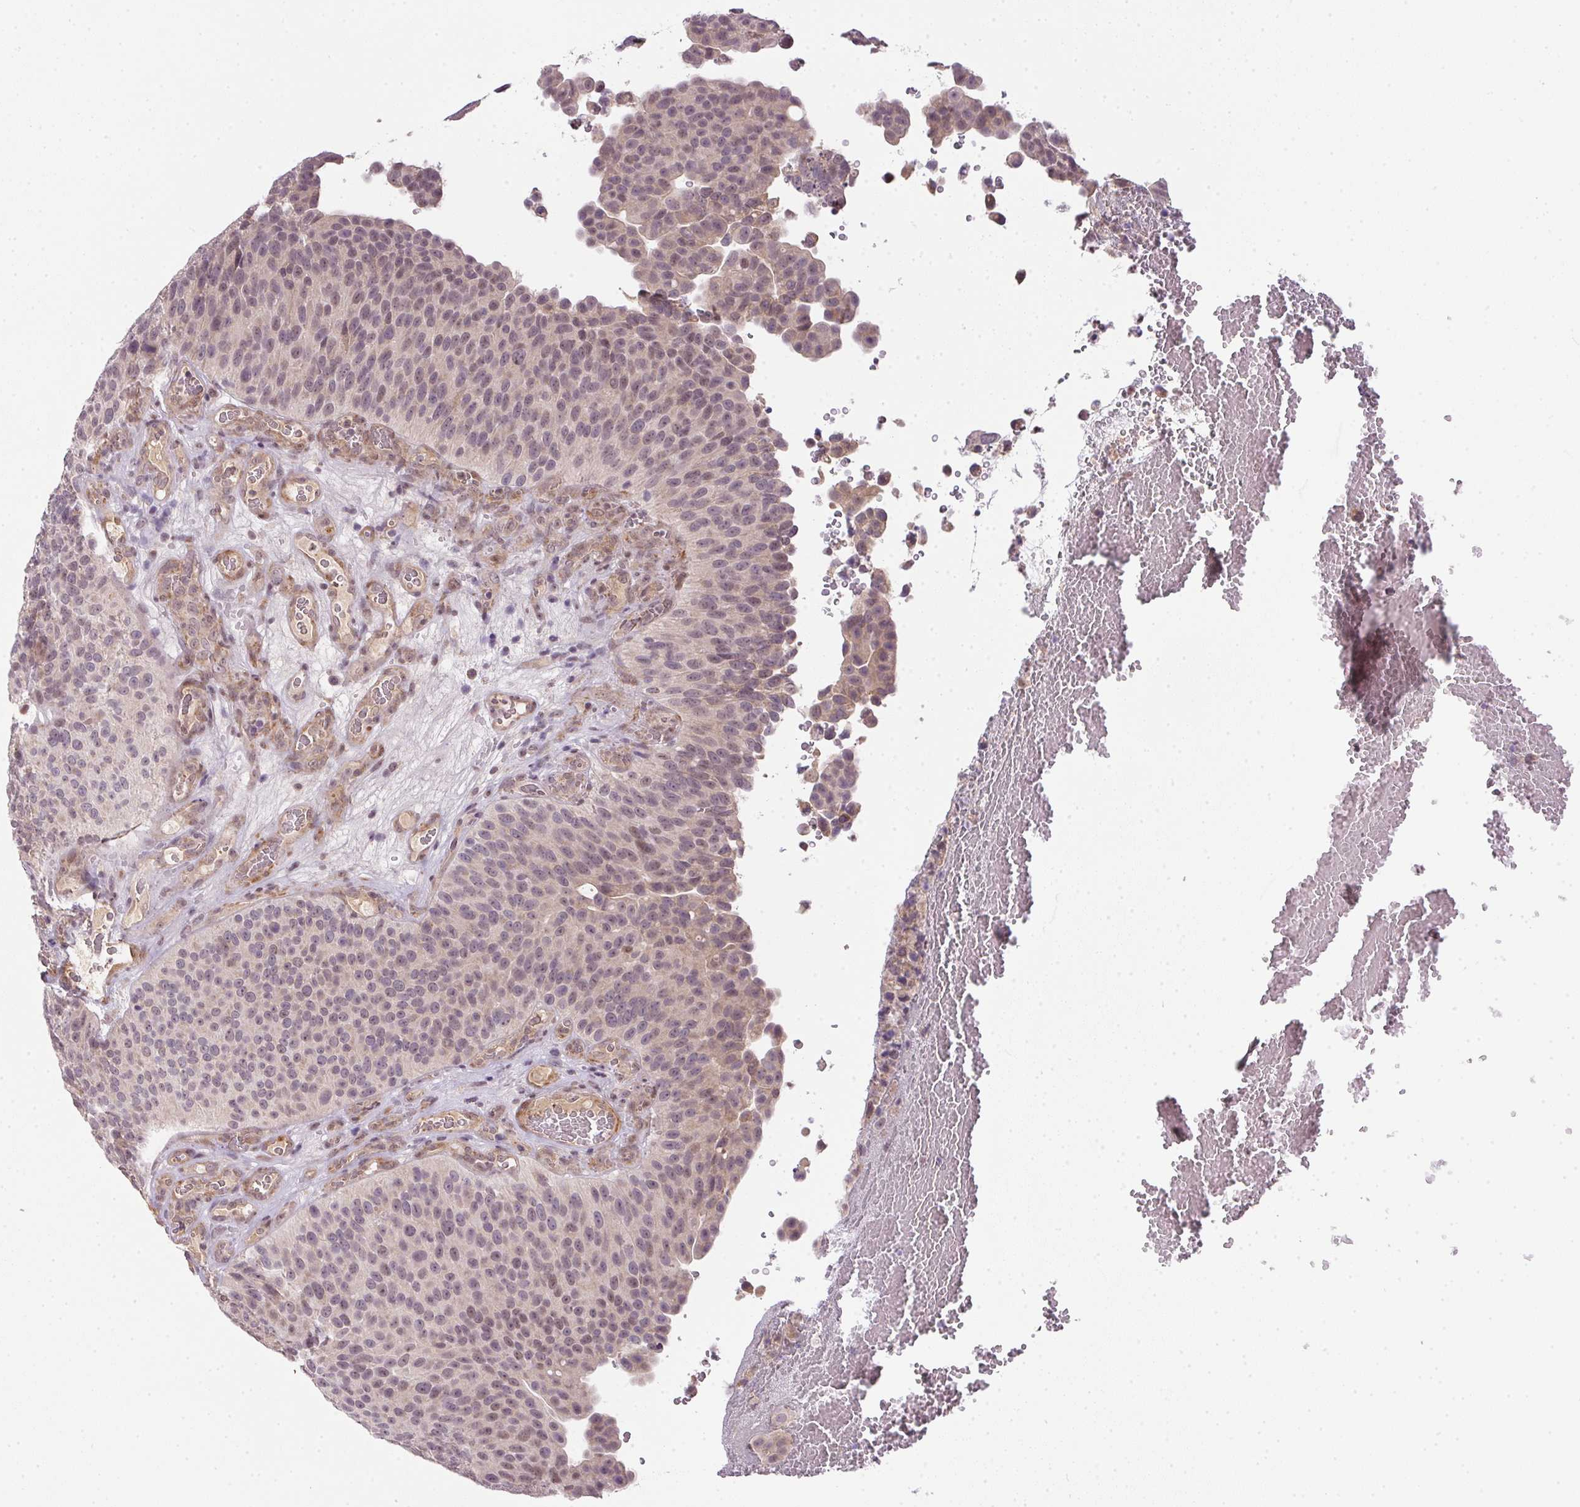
{"staining": {"intensity": "weak", "quantity": "25%-75%", "location": "nuclear"}, "tissue": "urothelial cancer", "cell_type": "Tumor cells", "image_type": "cancer", "snomed": [{"axis": "morphology", "description": "Urothelial carcinoma, Low grade"}, {"axis": "topography", "description": "Urinary bladder"}], "caption": "Immunohistochemical staining of urothelial cancer displays low levels of weak nuclear protein expression in approximately 25%-75% of tumor cells. (DAB IHC with brightfield microscopy, high magnification).", "gene": "CFAP92", "patient": {"sex": "male", "age": 76}}